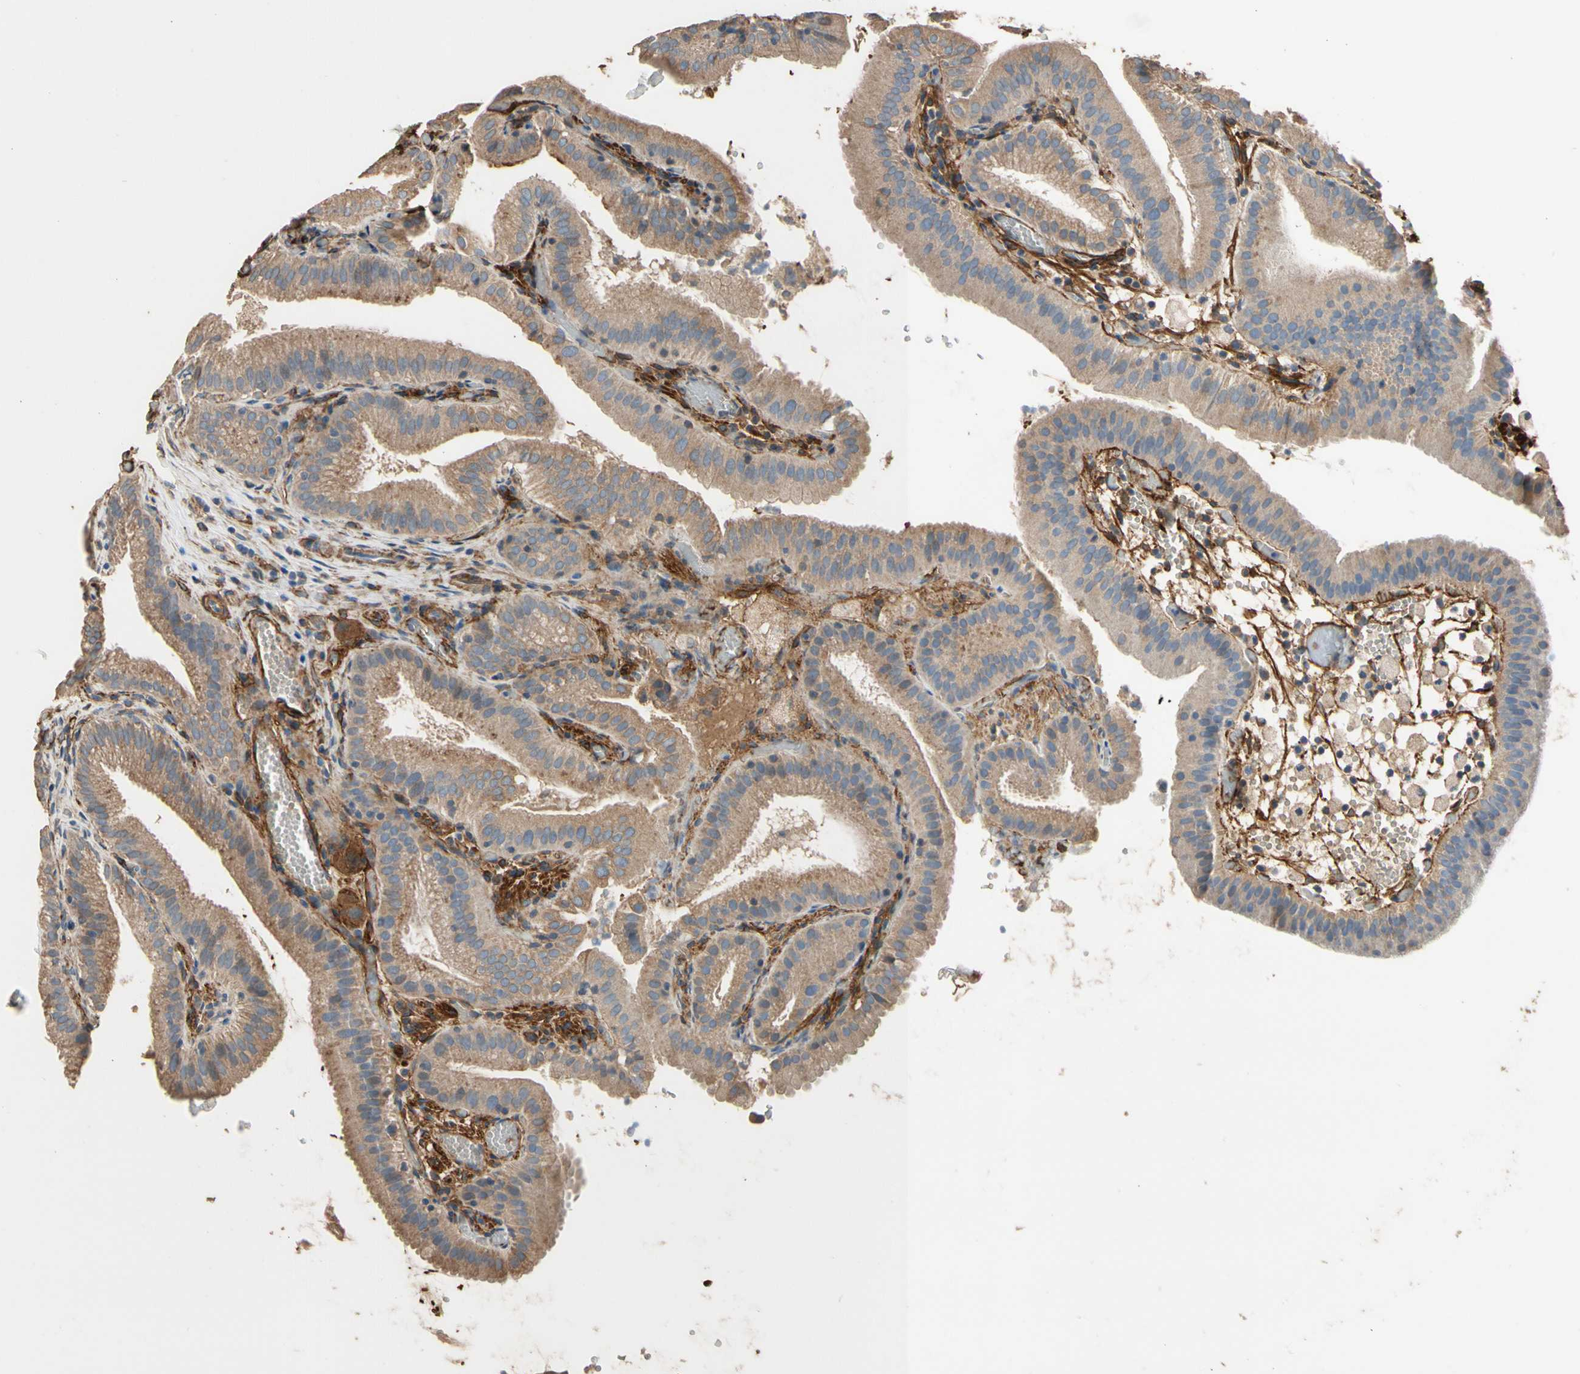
{"staining": {"intensity": "moderate", "quantity": ">75%", "location": "cytoplasmic/membranous"}, "tissue": "gallbladder", "cell_type": "Glandular cells", "image_type": "normal", "snomed": [{"axis": "morphology", "description": "Normal tissue, NOS"}, {"axis": "topography", "description": "Gallbladder"}], "caption": "The immunohistochemical stain labels moderate cytoplasmic/membranous positivity in glandular cells of unremarkable gallbladder.", "gene": "SUSD2", "patient": {"sex": "male", "age": 54}}